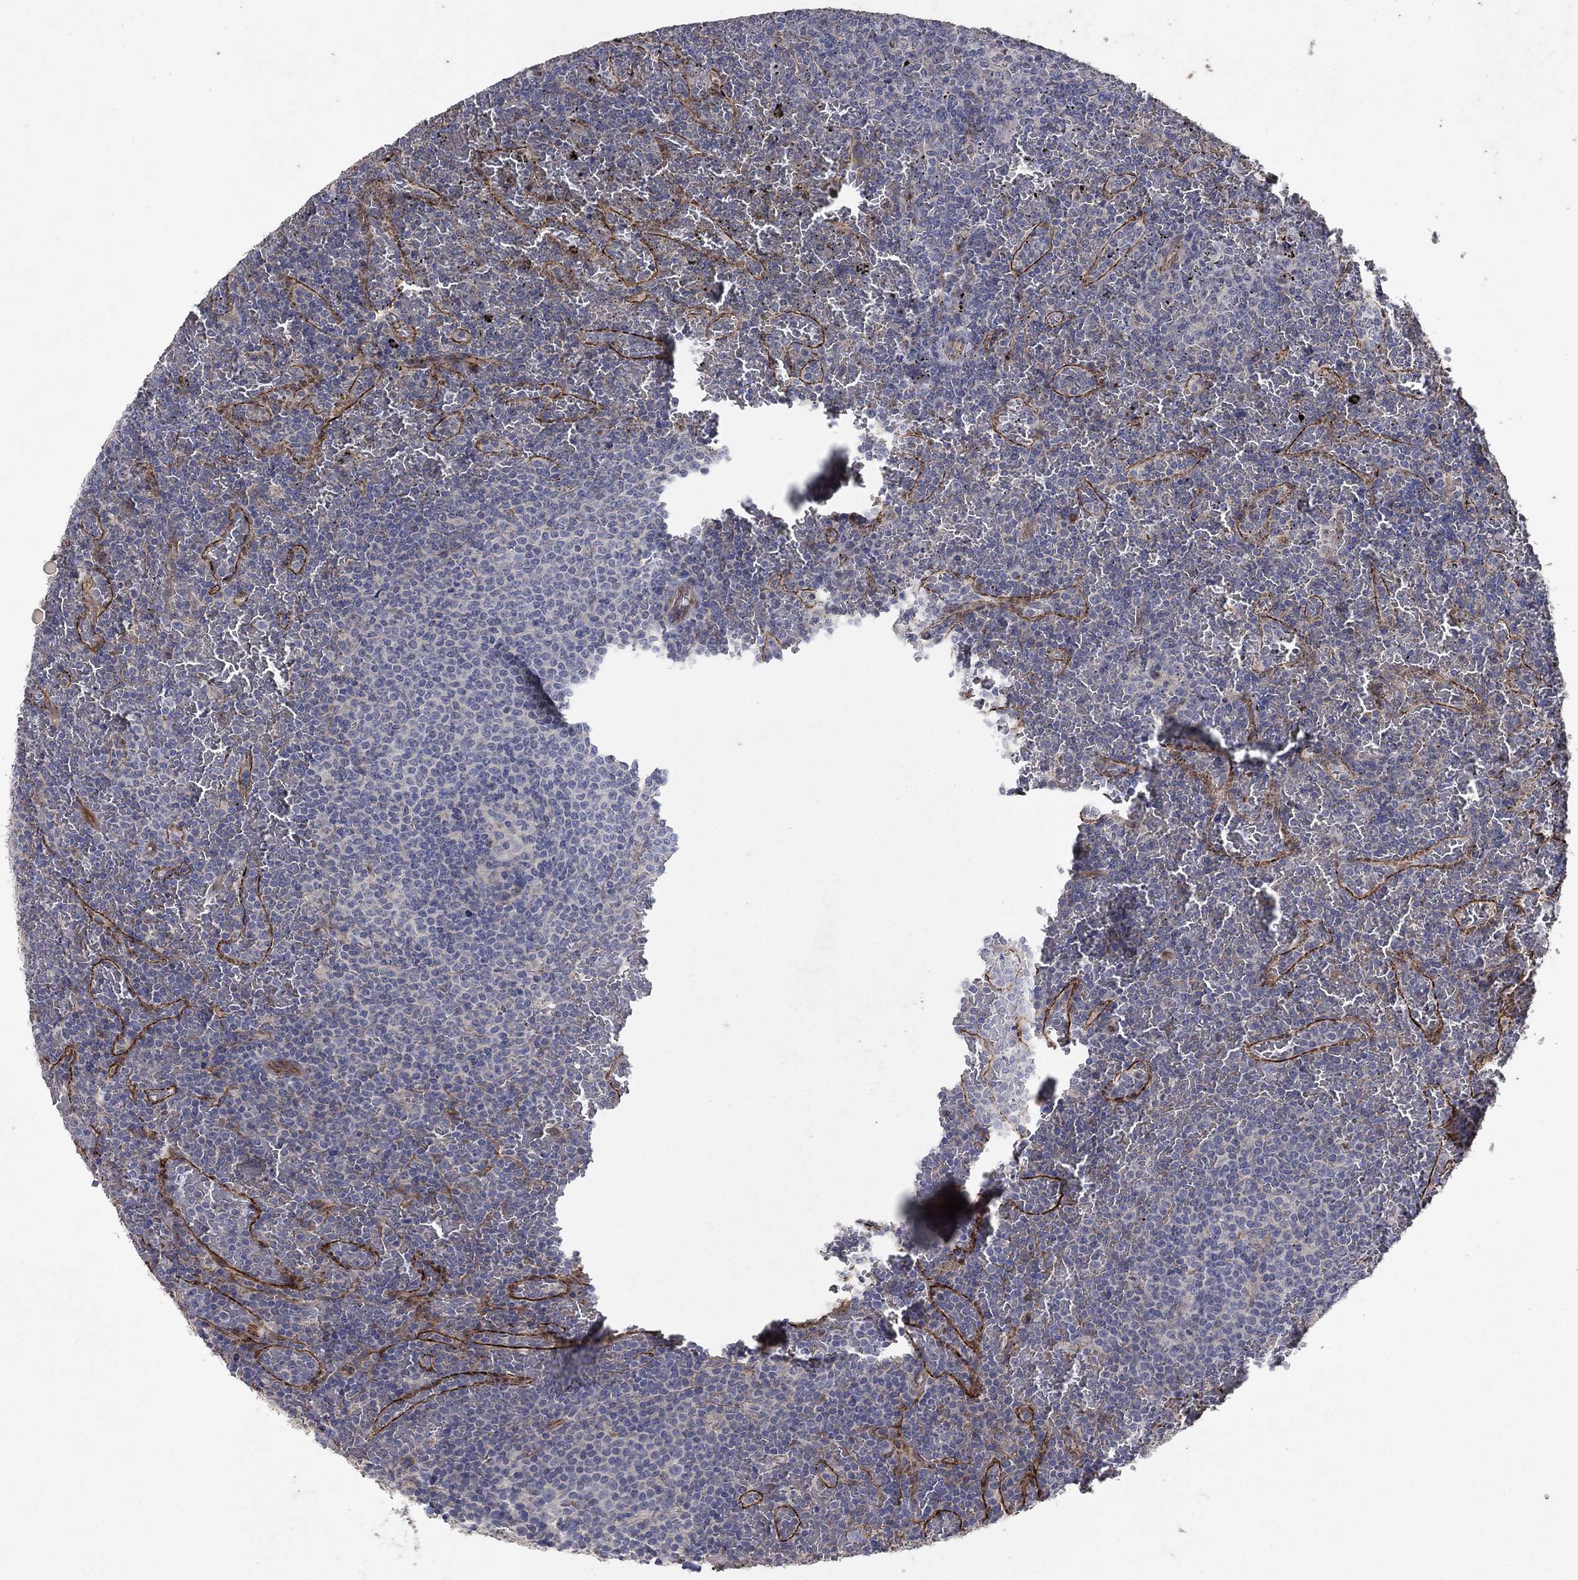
{"staining": {"intensity": "negative", "quantity": "none", "location": "none"}, "tissue": "lymphoma", "cell_type": "Tumor cells", "image_type": "cancer", "snomed": [{"axis": "morphology", "description": "Malignant lymphoma, non-Hodgkin's type, Low grade"}, {"axis": "topography", "description": "Spleen"}], "caption": "This is an immunohistochemistry (IHC) image of malignant lymphoma, non-Hodgkin's type (low-grade). There is no staining in tumor cells.", "gene": "FRG1", "patient": {"sex": "female", "age": 77}}